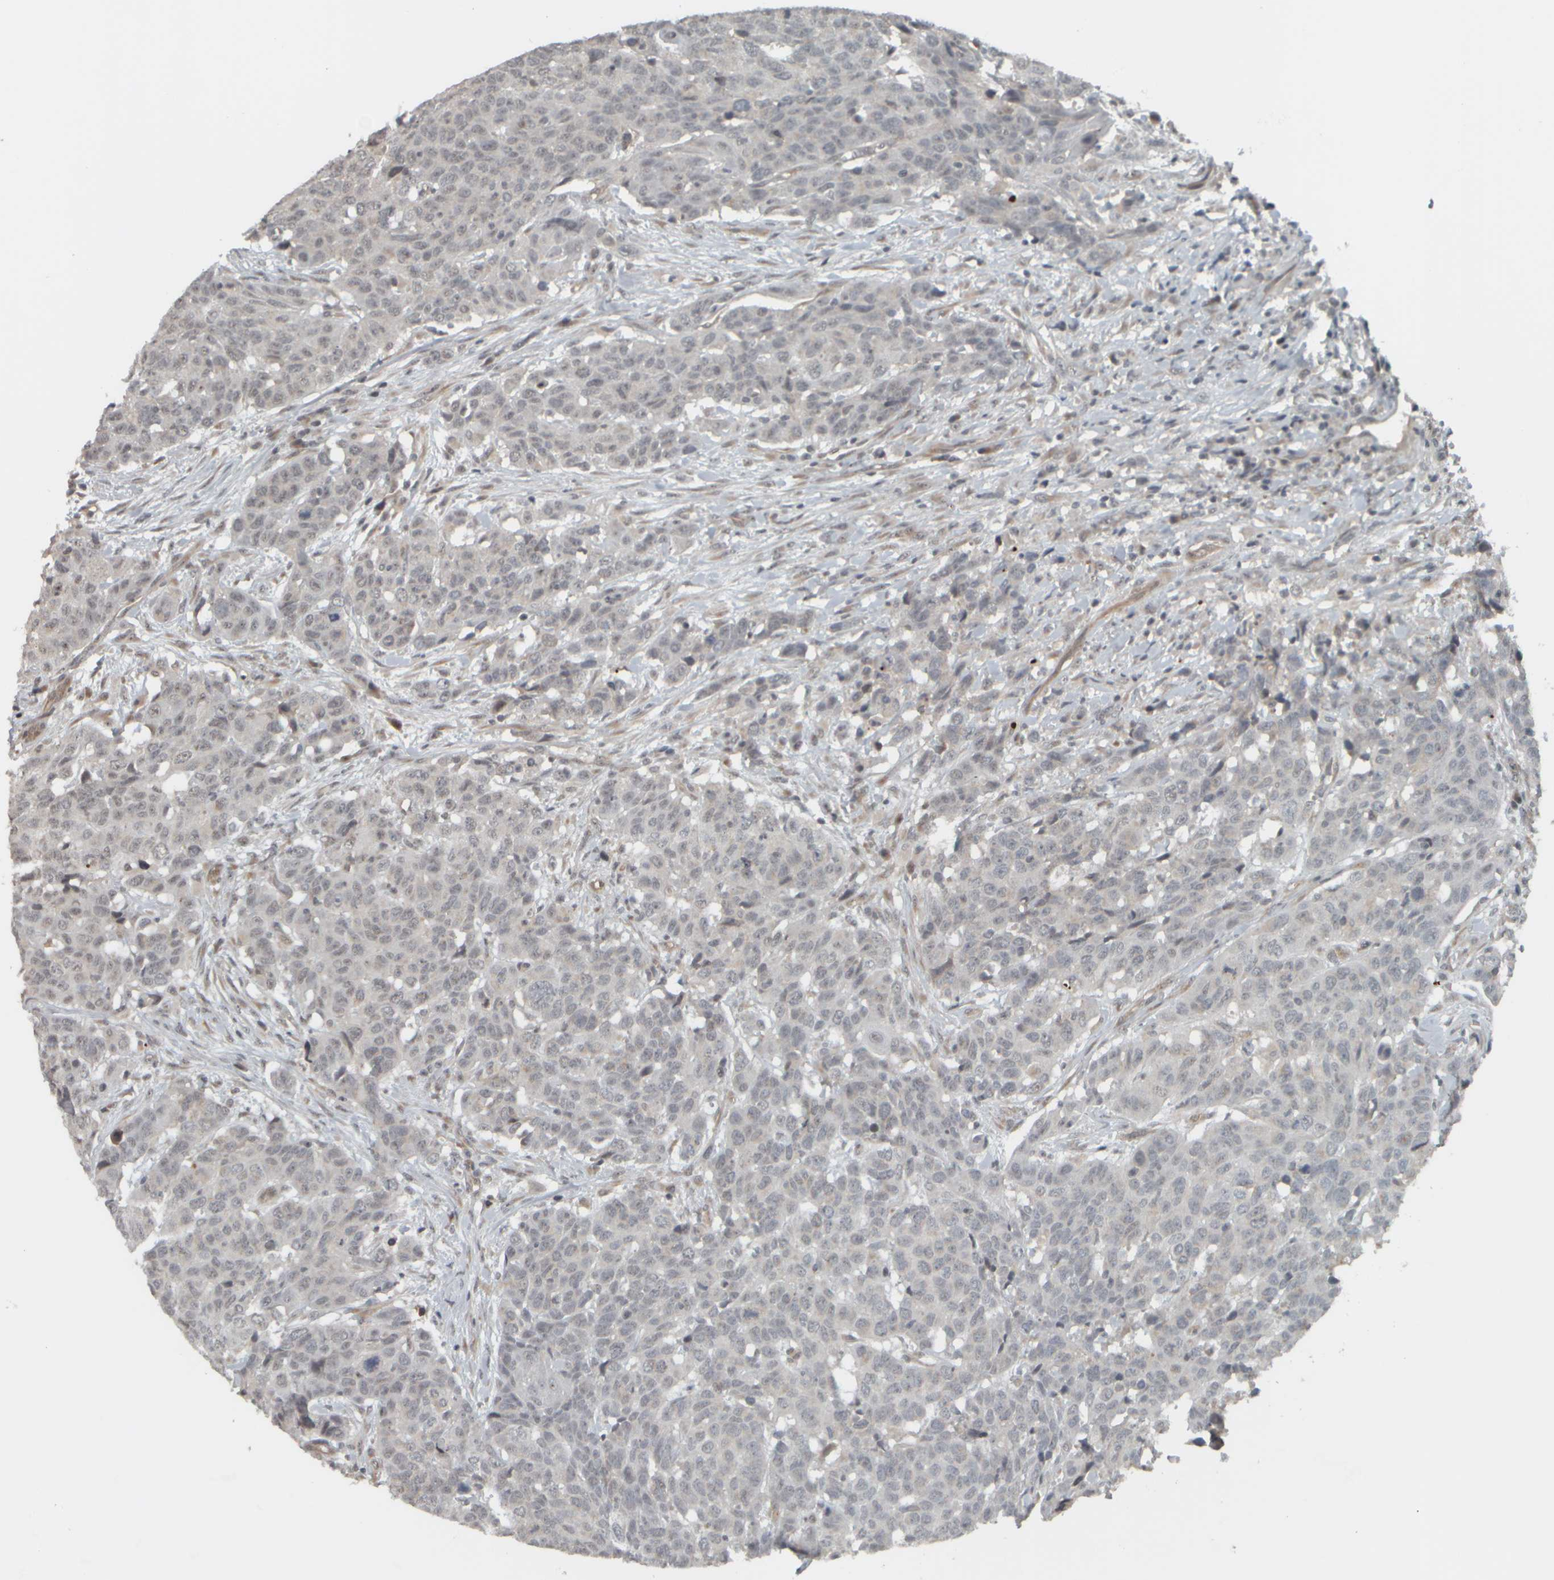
{"staining": {"intensity": "weak", "quantity": "<25%", "location": "nuclear"}, "tissue": "head and neck cancer", "cell_type": "Tumor cells", "image_type": "cancer", "snomed": [{"axis": "morphology", "description": "Squamous cell carcinoma, NOS"}, {"axis": "topography", "description": "Head-Neck"}], "caption": "This is an immunohistochemistry (IHC) micrograph of human head and neck cancer. There is no expression in tumor cells.", "gene": "NAPG", "patient": {"sex": "male", "age": 66}}